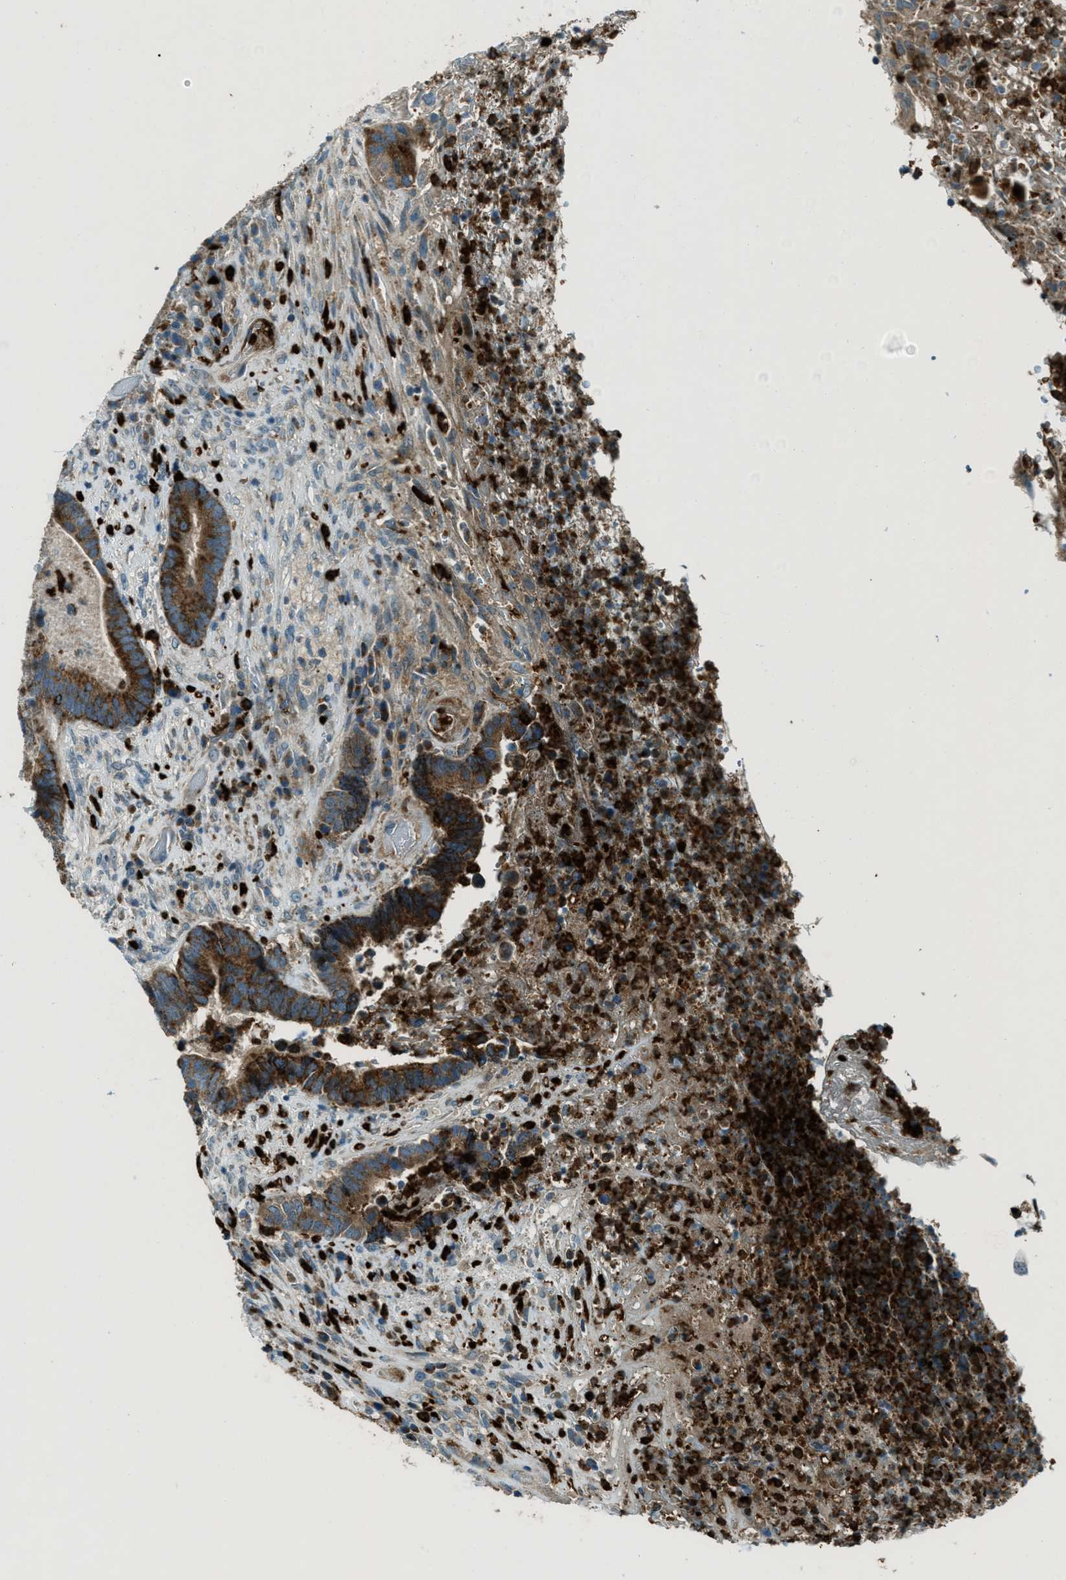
{"staining": {"intensity": "strong", "quantity": ">75%", "location": "cytoplasmic/membranous"}, "tissue": "colorectal cancer", "cell_type": "Tumor cells", "image_type": "cancer", "snomed": [{"axis": "morphology", "description": "Adenocarcinoma, NOS"}, {"axis": "topography", "description": "Rectum"}], "caption": "Immunohistochemistry (DAB) staining of human colorectal adenocarcinoma shows strong cytoplasmic/membranous protein staining in approximately >75% of tumor cells.", "gene": "FAR1", "patient": {"sex": "female", "age": 89}}